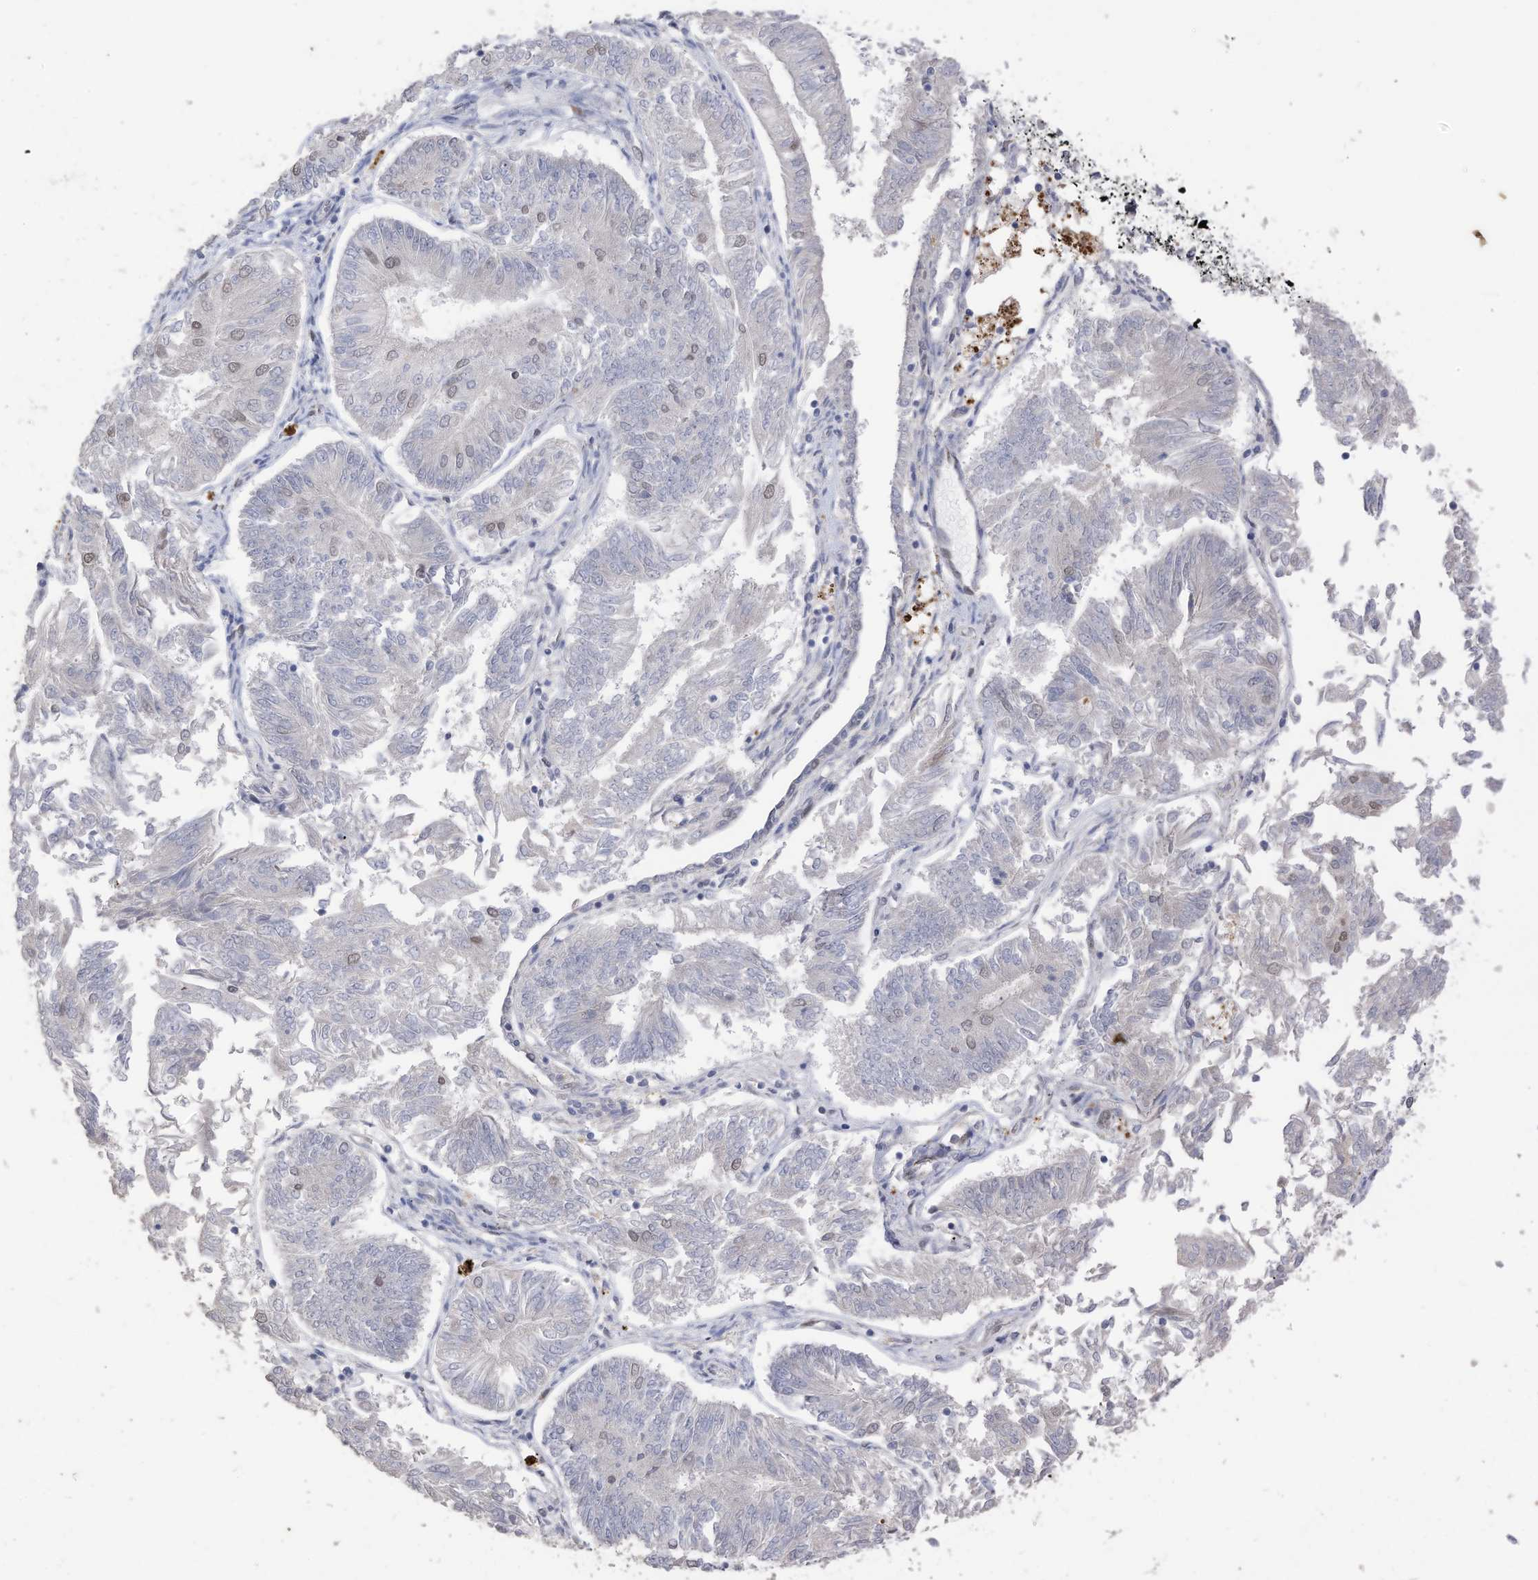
{"staining": {"intensity": "negative", "quantity": "none", "location": "none"}, "tissue": "endometrial cancer", "cell_type": "Tumor cells", "image_type": "cancer", "snomed": [{"axis": "morphology", "description": "Adenocarcinoma, NOS"}, {"axis": "topography", "description": "Endometrium"}], "caption": "This micrograph is of endometrial cancer stained with IHC to label a protein in brown with the nuclei are counter-stained blue. There is no staining in tumor cells. (DAB (3,3'-diaminobenzidine) immunohistochemistry with hematoxylin counter stain).", "gene": "RABL3", "patient": {"sex": "female", "age": 58}}